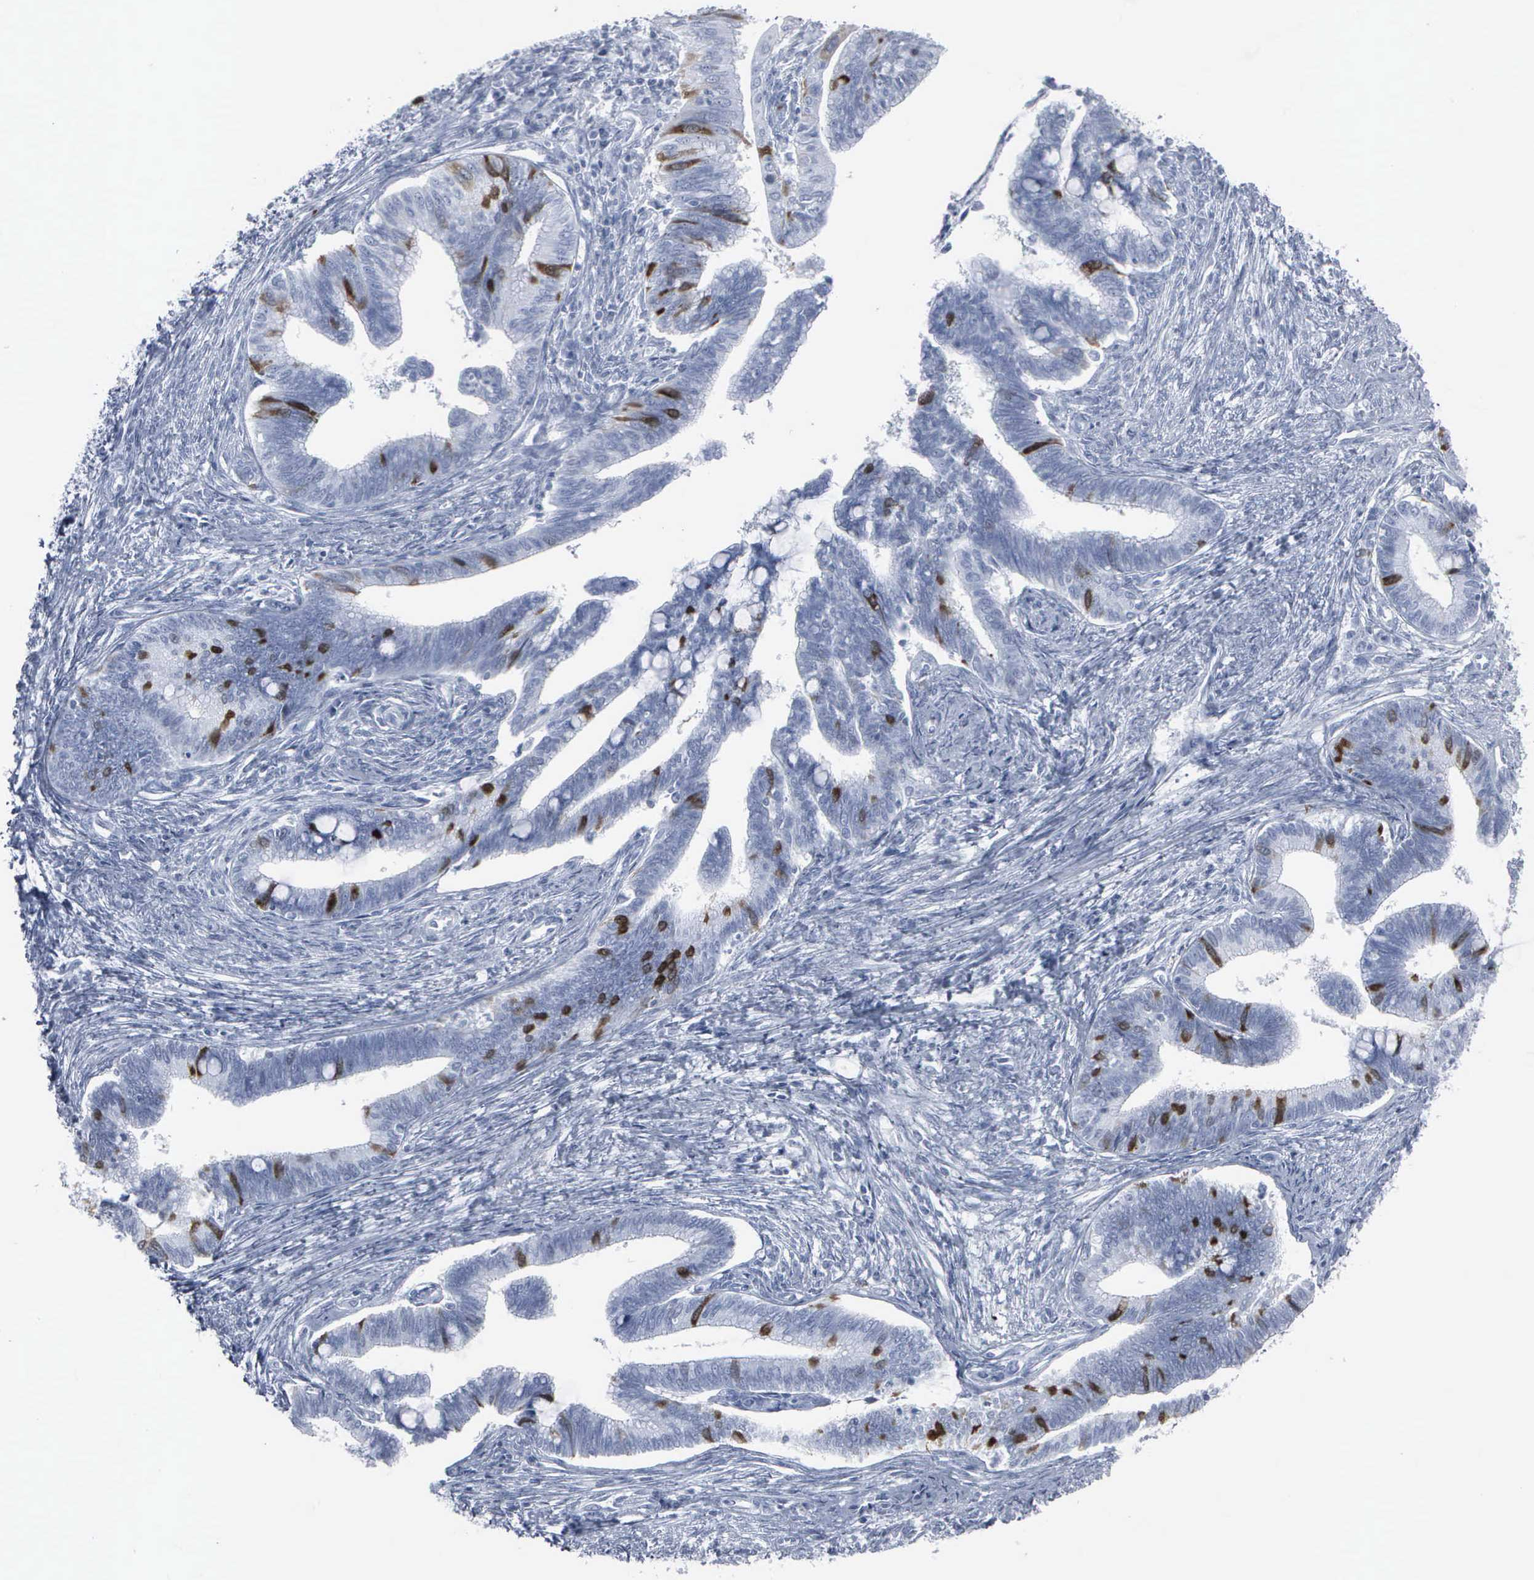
{"staining": {"intensity": "strong", "quantity": "<25%", "location": "cytoplasmic/membranous,nuclear"}, "tissue": "cervical cancer", "cell_type": "Tumor cells", "image_type": "cancer", "snomed": [{"axis": "morphology", "description": "Adenocarcinoma, NOS"}, {"axis": "topography", "description": "Cervix"}], "caption": "Cervical cancer (adenocarcinoma) stained for a protein demonstrates strong cytoplasmic/membranous and nuclear positivity in tumor cells.", "gene": "CCNB1", "patient": {"sex": "female", "age": 36}}